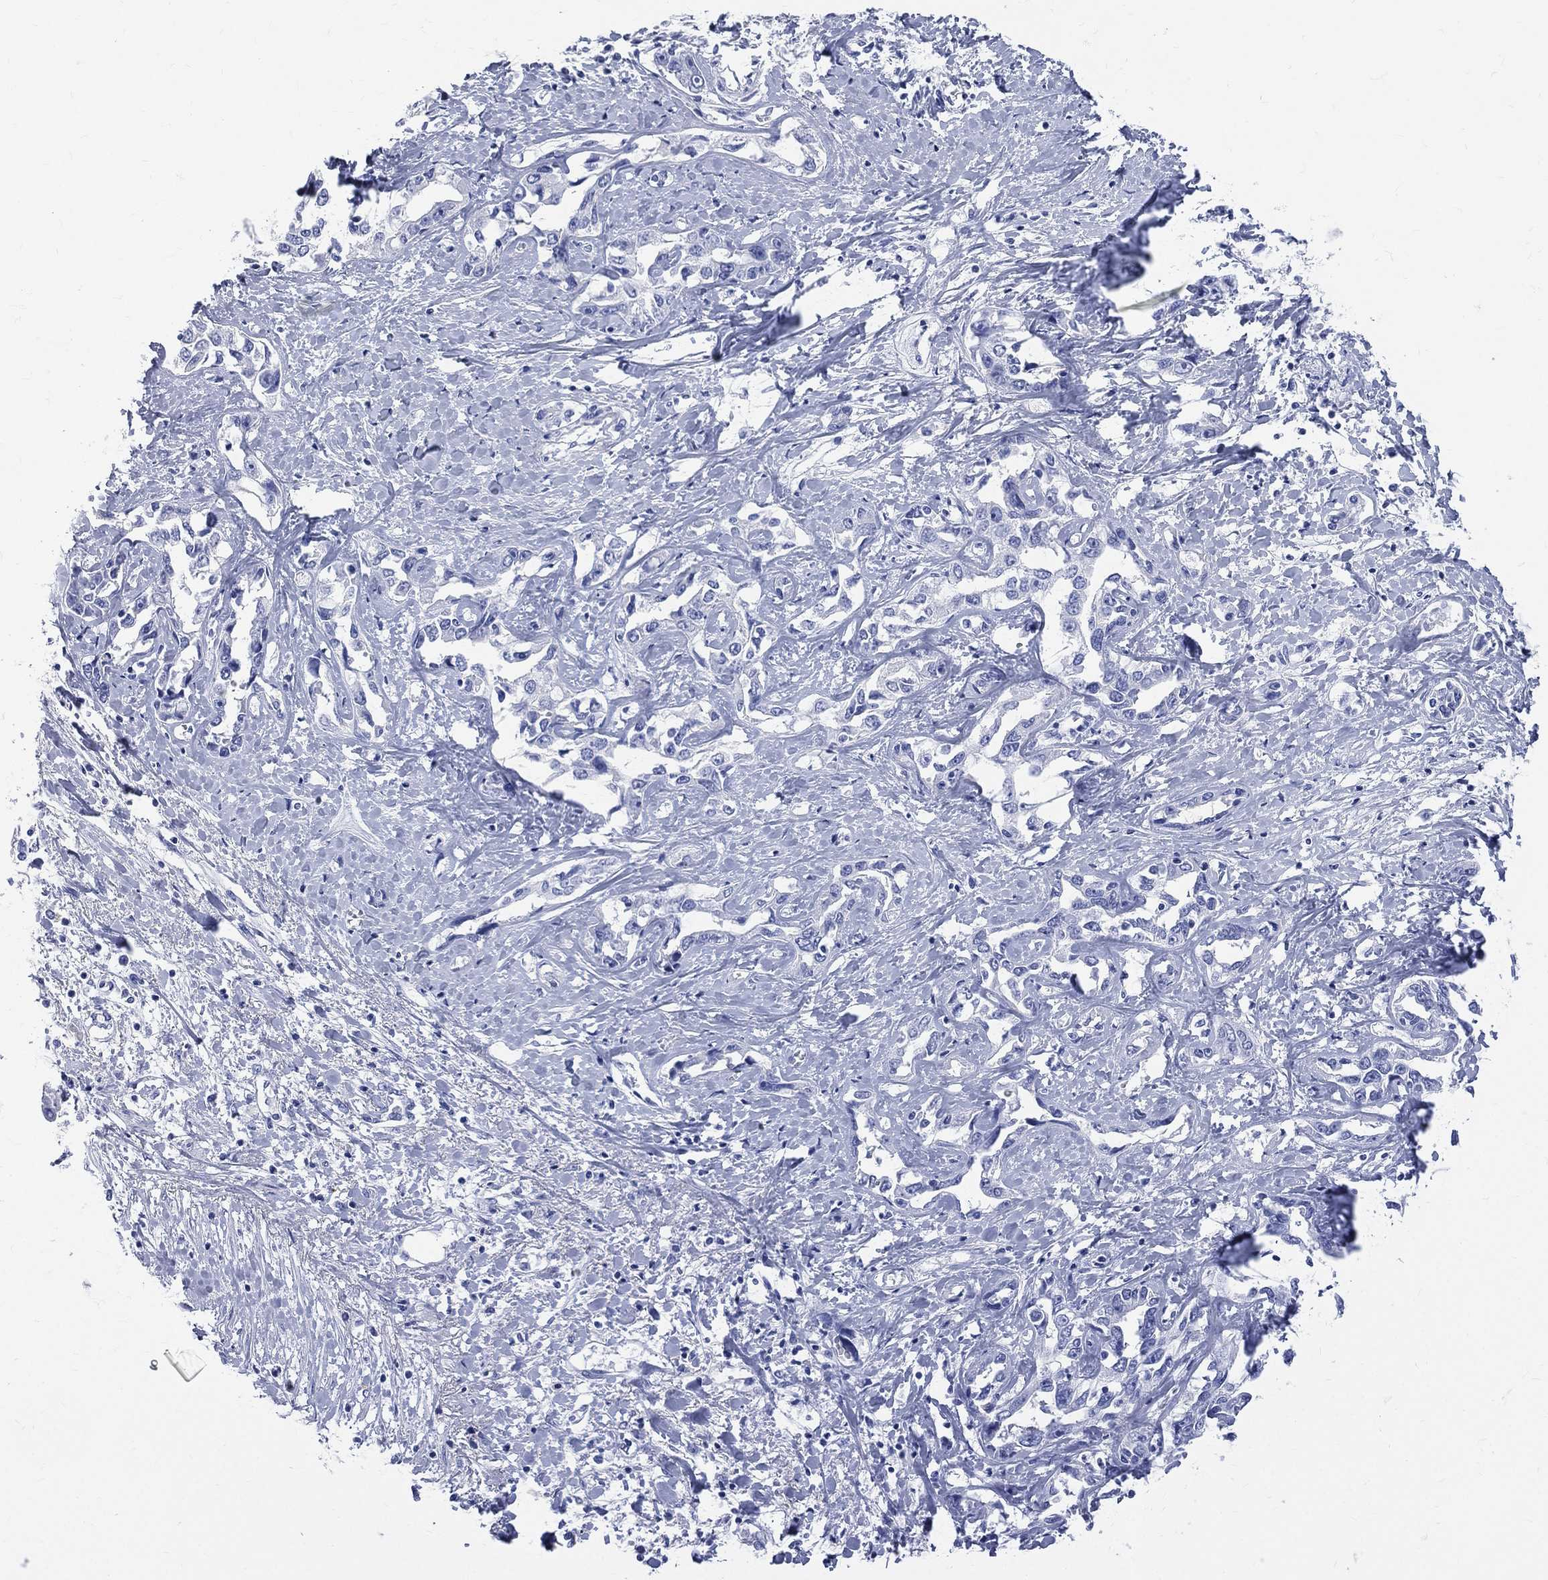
{"staining": {"intensity": "negative", "quantity": "none", "location": "none"}, "tissue": "liver cancer", "cell_type": "Tumor cells", "image_type": "cancer", "snomed": [{"axis": "morphology", "description": "Cholangiocarcinoma"}, {"axis": "topography", "description": "Liver"}], "caption": "Tumor cells are negative for brown protein staining in cholangiocarcinoma (liver).", "gene": "SYP", "patient": {"sex": "male", "age": 59}}